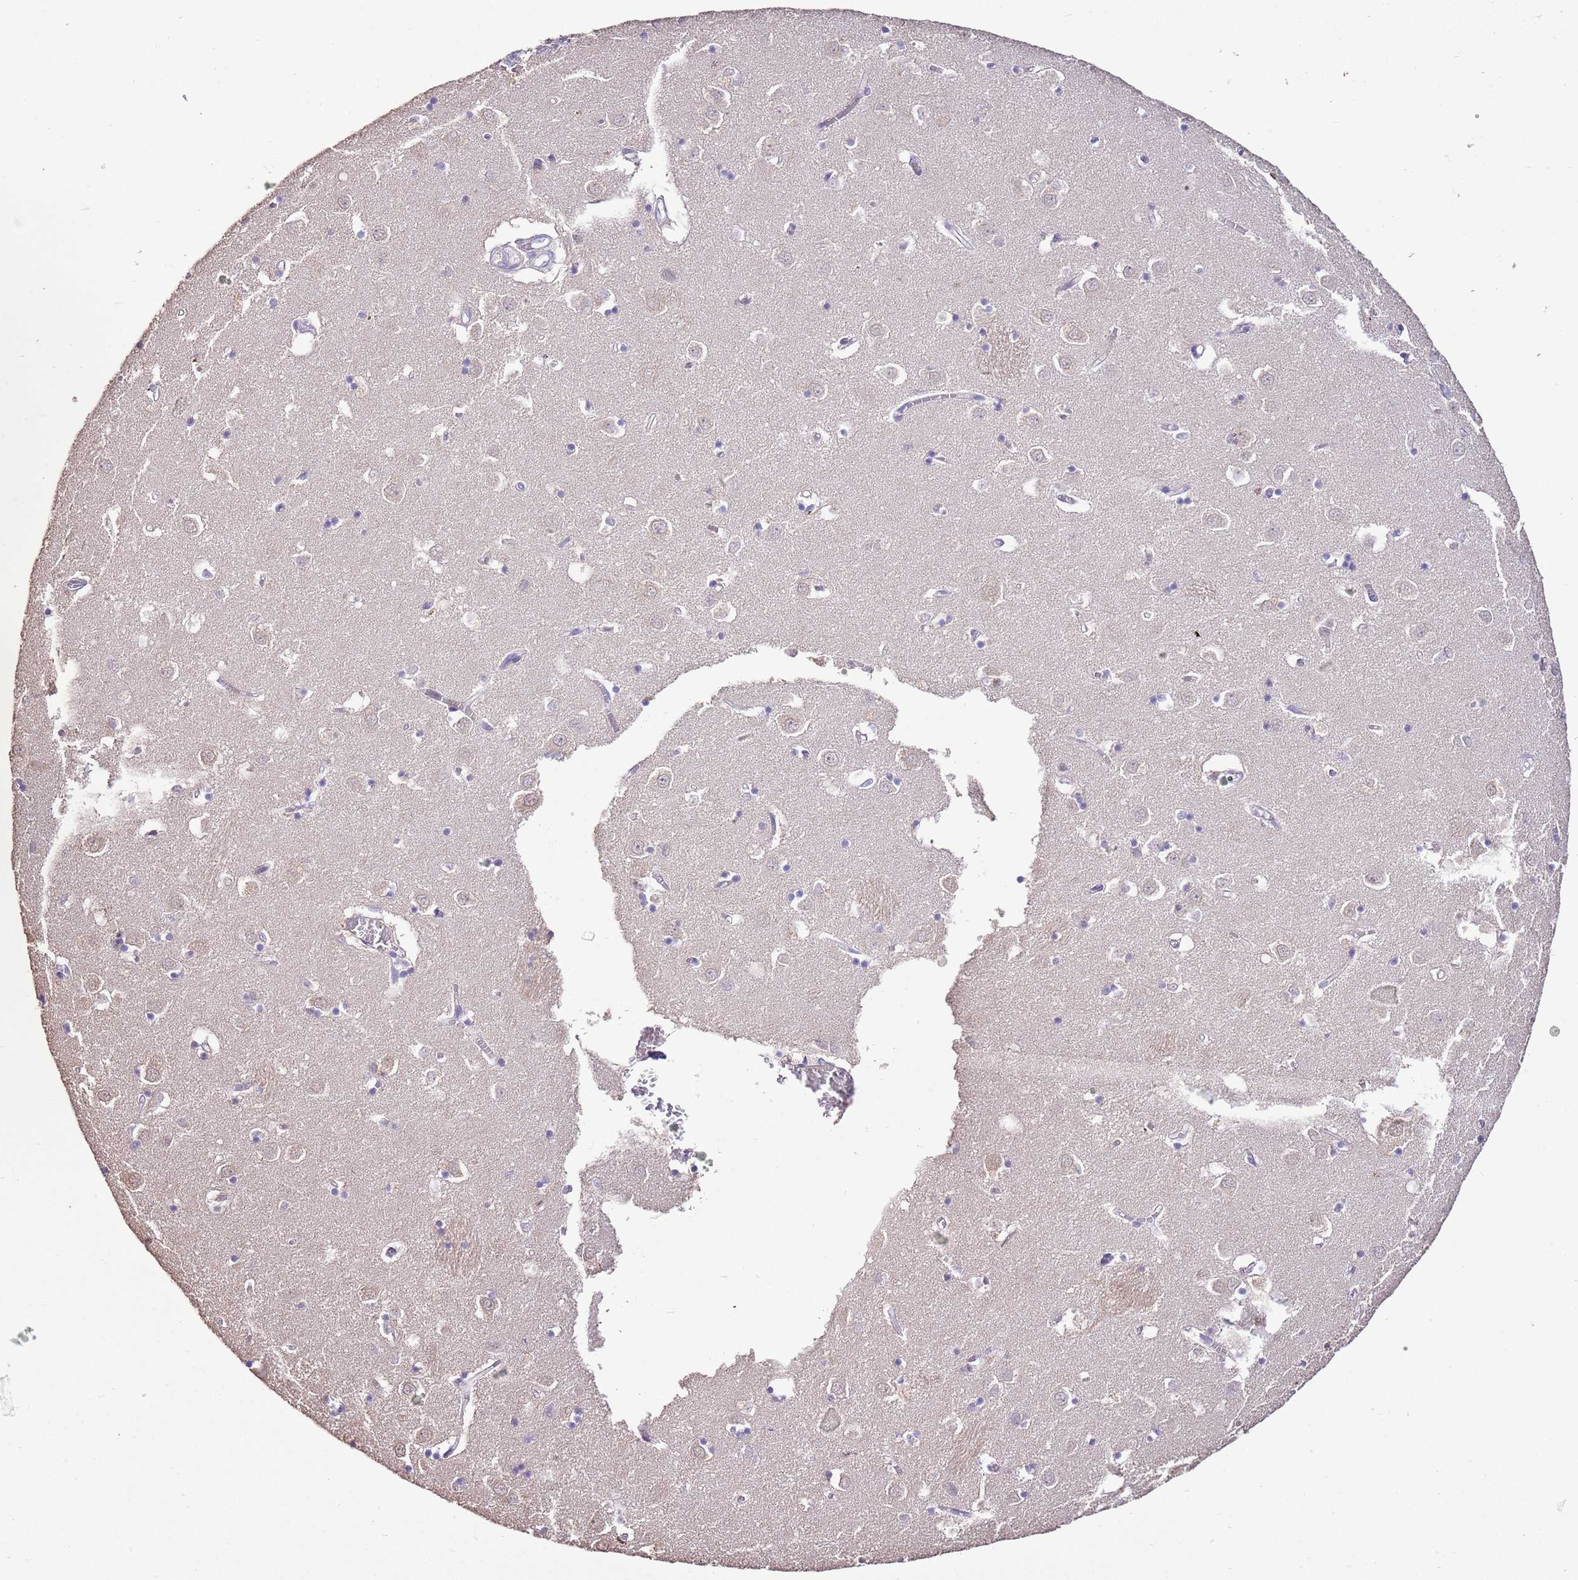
{"staining": {"intensity": "negative", "quantity": "none", "location": "none"}, "tissue": "caudate", "cell_type": "Glial cells", "image_type": "normal", "snomed": [{"axis": "morphology", "description": "Normal tissue, NOS"}, {"axis": "topography", "description": "Lateral ventricle wall"}], "caption": "Protein analysis of benign caudate demonstrates no significant positivity in glial cells.", "gene": "IZUMO4", "patient": {"sex": "male", "age": 70}}